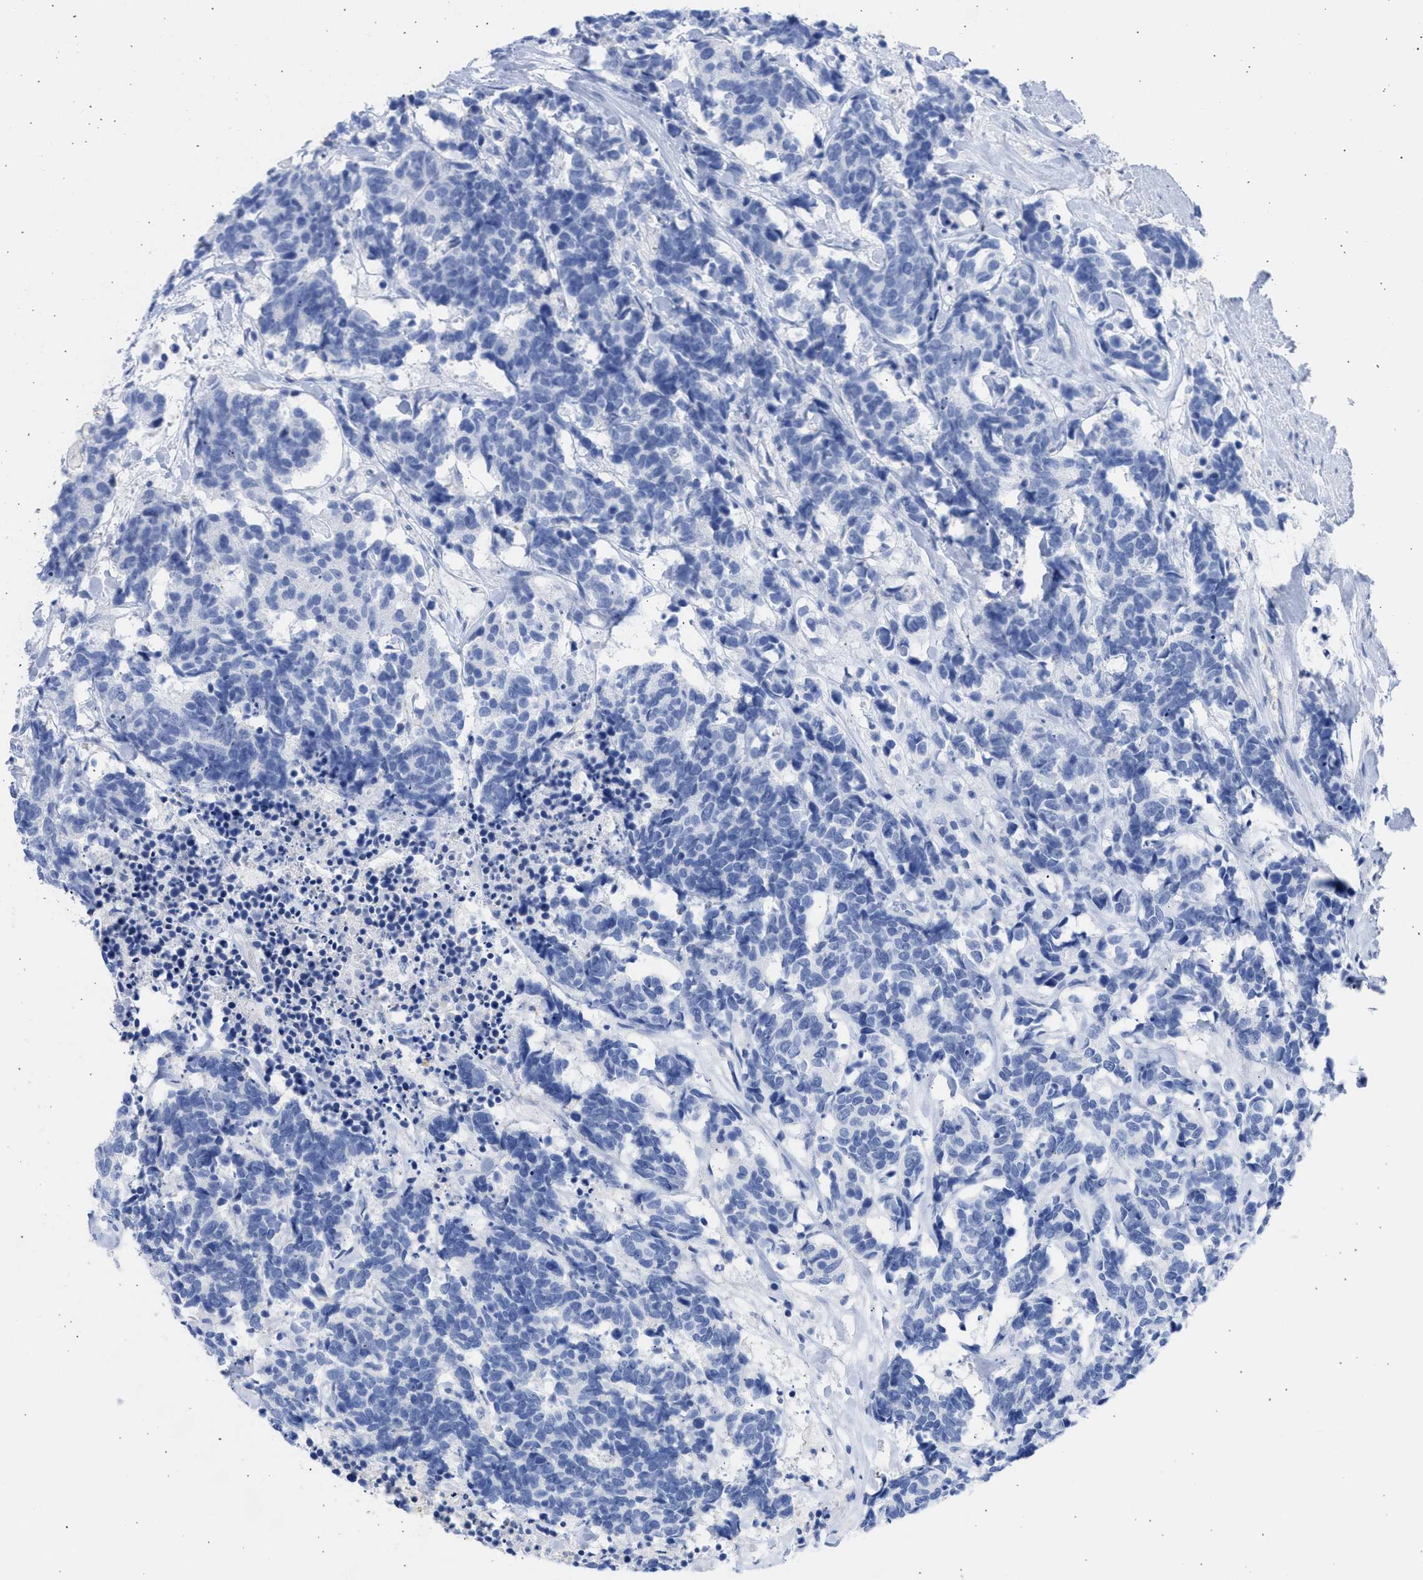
{"staining": {"intensity": "negative", "quantity": "none", "location": "none"}, "tissue": "carcinoid", "cell_type": "Tumor cells", "image_type": "cancer", "snomed": [{"axis": "morphology", "description": "Carcinoma, NOS"}, {"axis": "morphology", "description": "Carcinoid, malignant, NOS"}, {"axis": "topography", "description": "Urinary bladder"}], "caption": "Immunohistochemistry (IHC) of human carcinoma demonstrates no expression in tumor cells.", "gene": "RSPH1", "patient": {"sex": "male", "age": 57}}